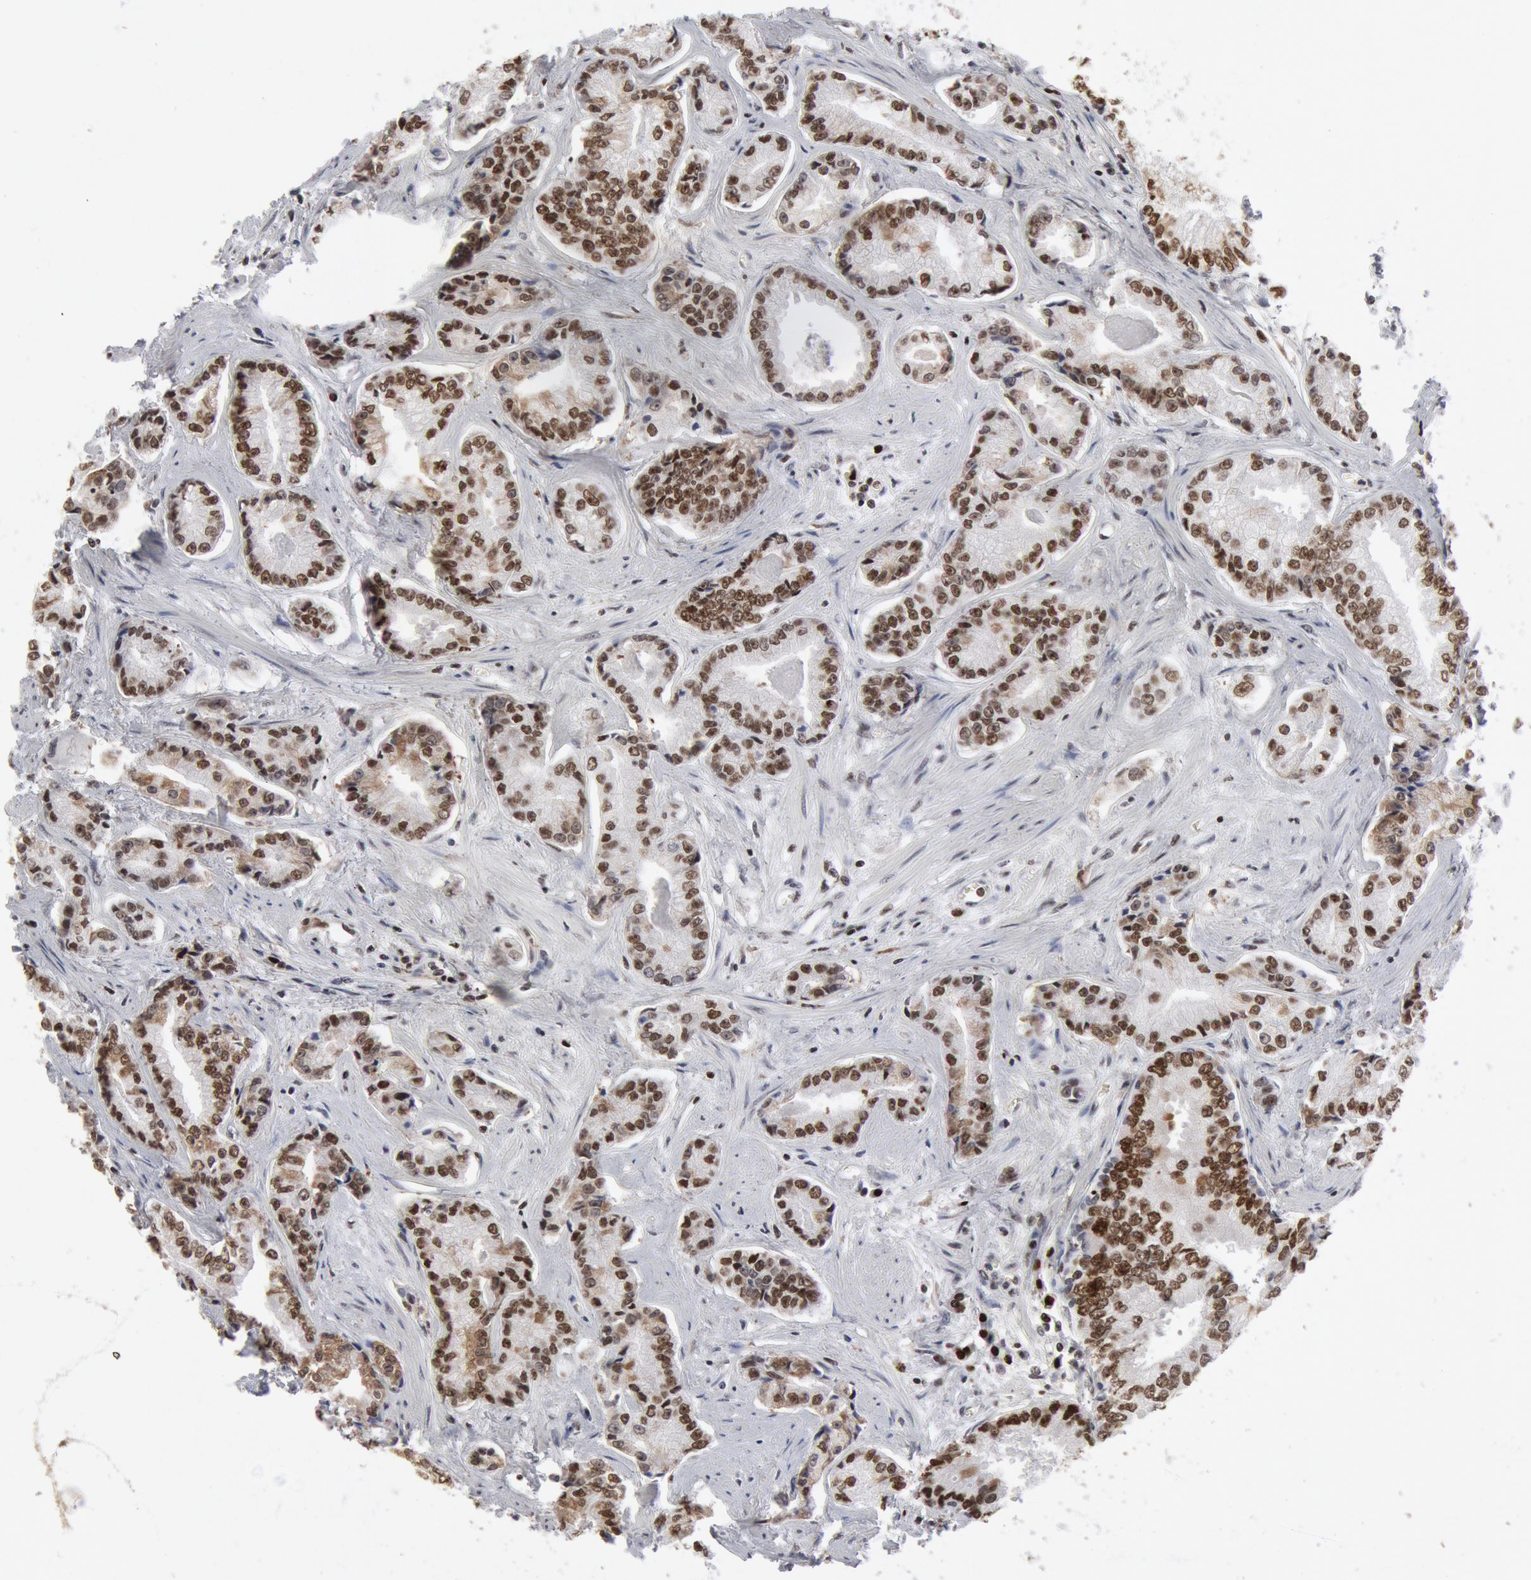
{"staining": {"intensity": "moderate", "quantity": ">75%", "location": "nuclear"}, "tissue": "prostate cancer", "cell_type": "Tumor cells", "image_type": "cancer", "snomed": [{"axis": "morphology", "description": "Adenocarcinoma, High grade"}, {"axis": "topography", "description": "Prostate"}], "caption": "Protein analysis of prostate cancer (adenocarcinoma (high-grade)) tissue displays moderate nuclear staining in approximately >75% of tumor cells.", "gene": "SUB1", "patient": {"sex": "male", "age": 56}}